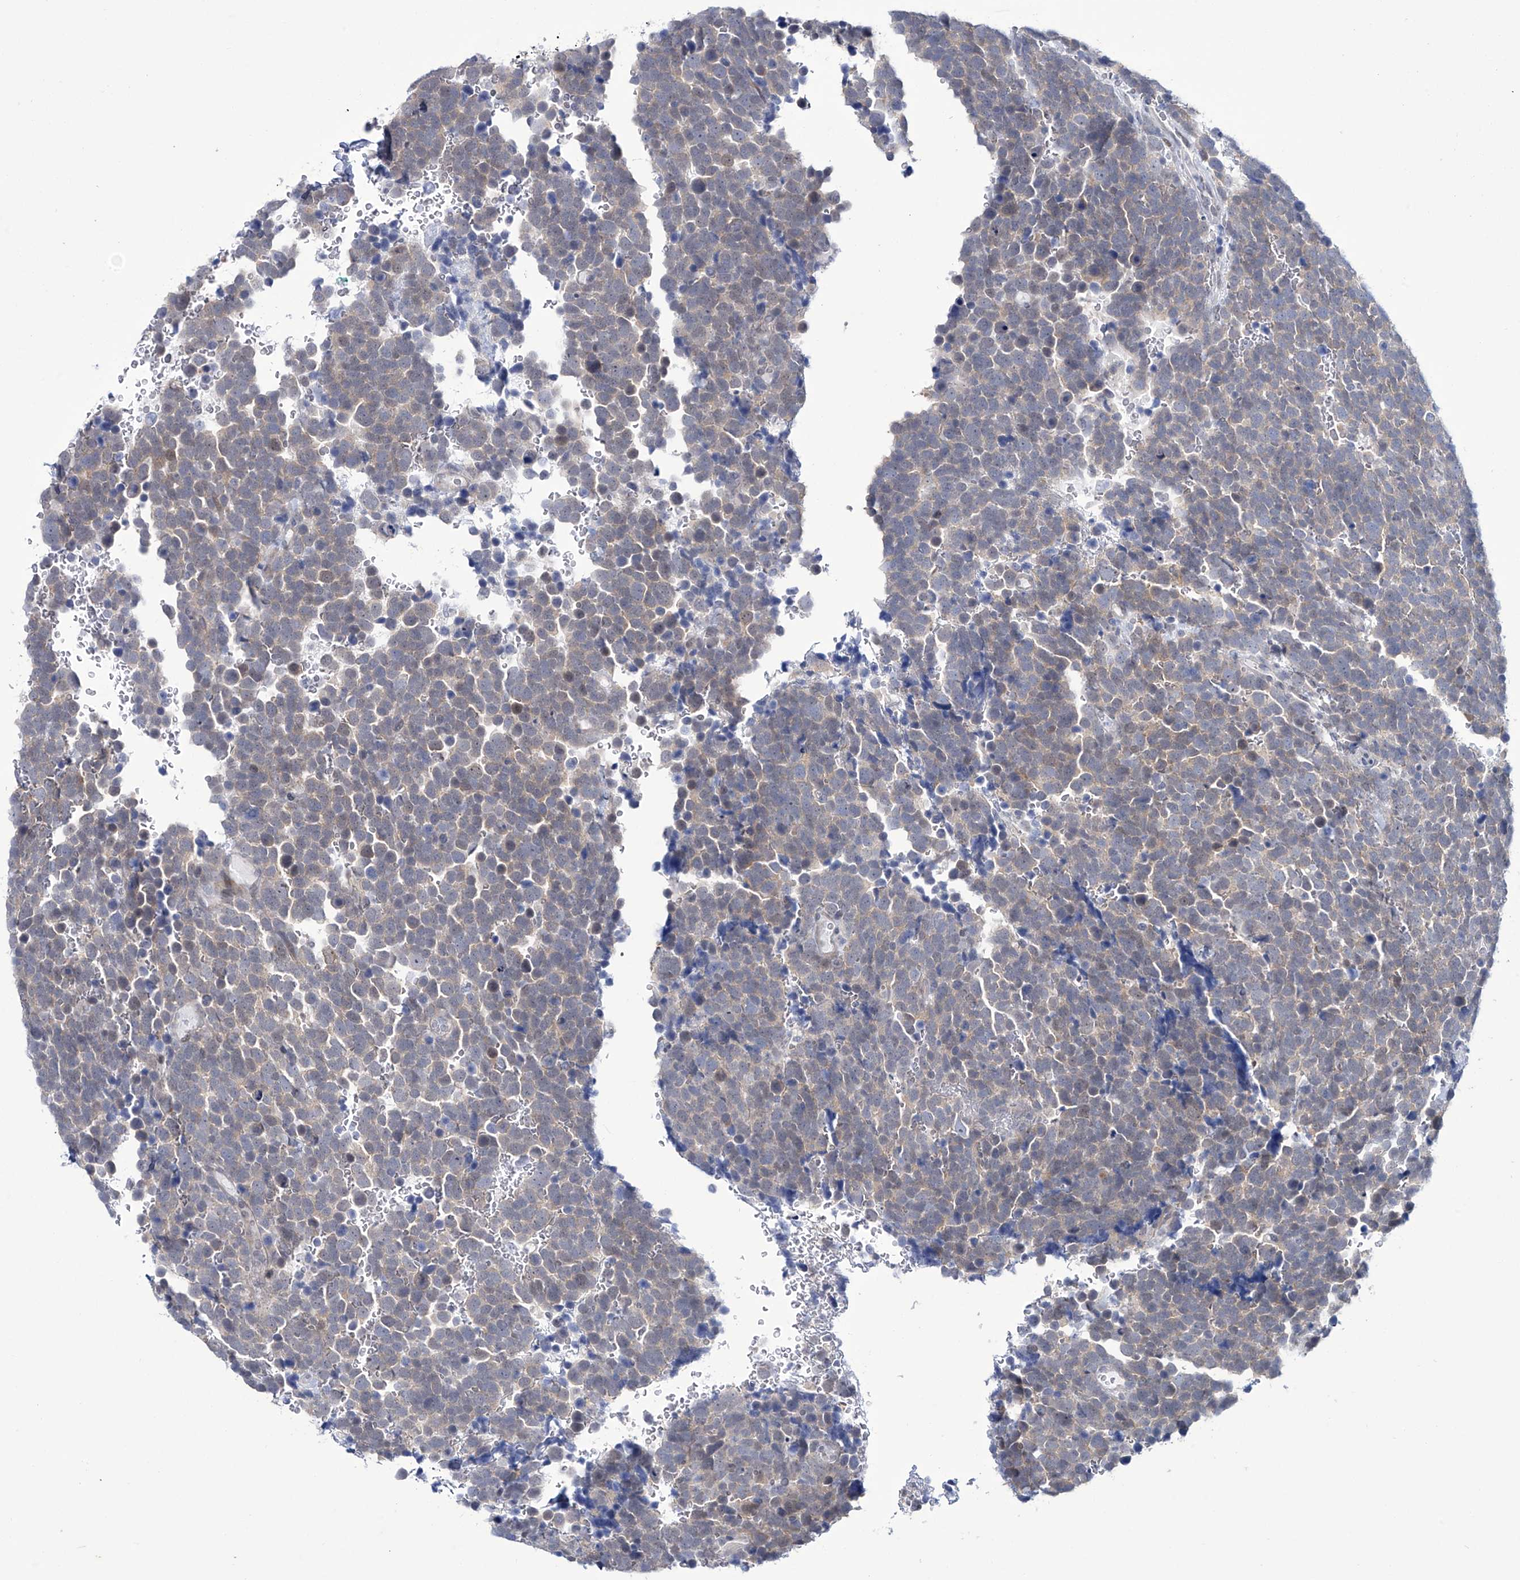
{"staining": {"intensity": "weak", "quantity": "25%-75%", "location": "cytoplasmic/membranous"}, "tissue": "urothelial cancer", "cell_type": "Tumor cells", "image_type": "cancer", "snomed": [{"axis": "morphology", "description": "Urothelial carcinoma, High grade"}, {"axis": "topography", "description": "Urinary bladder"}], "caption": "Tumor cells demonstrate low levels of weak cytoplasmic/membranous expression in about 25%-75% of cells in high-grade urothelial carcinoma.", "gene": "TRIM60", "patient": {"sex": "female", "age": 82}}